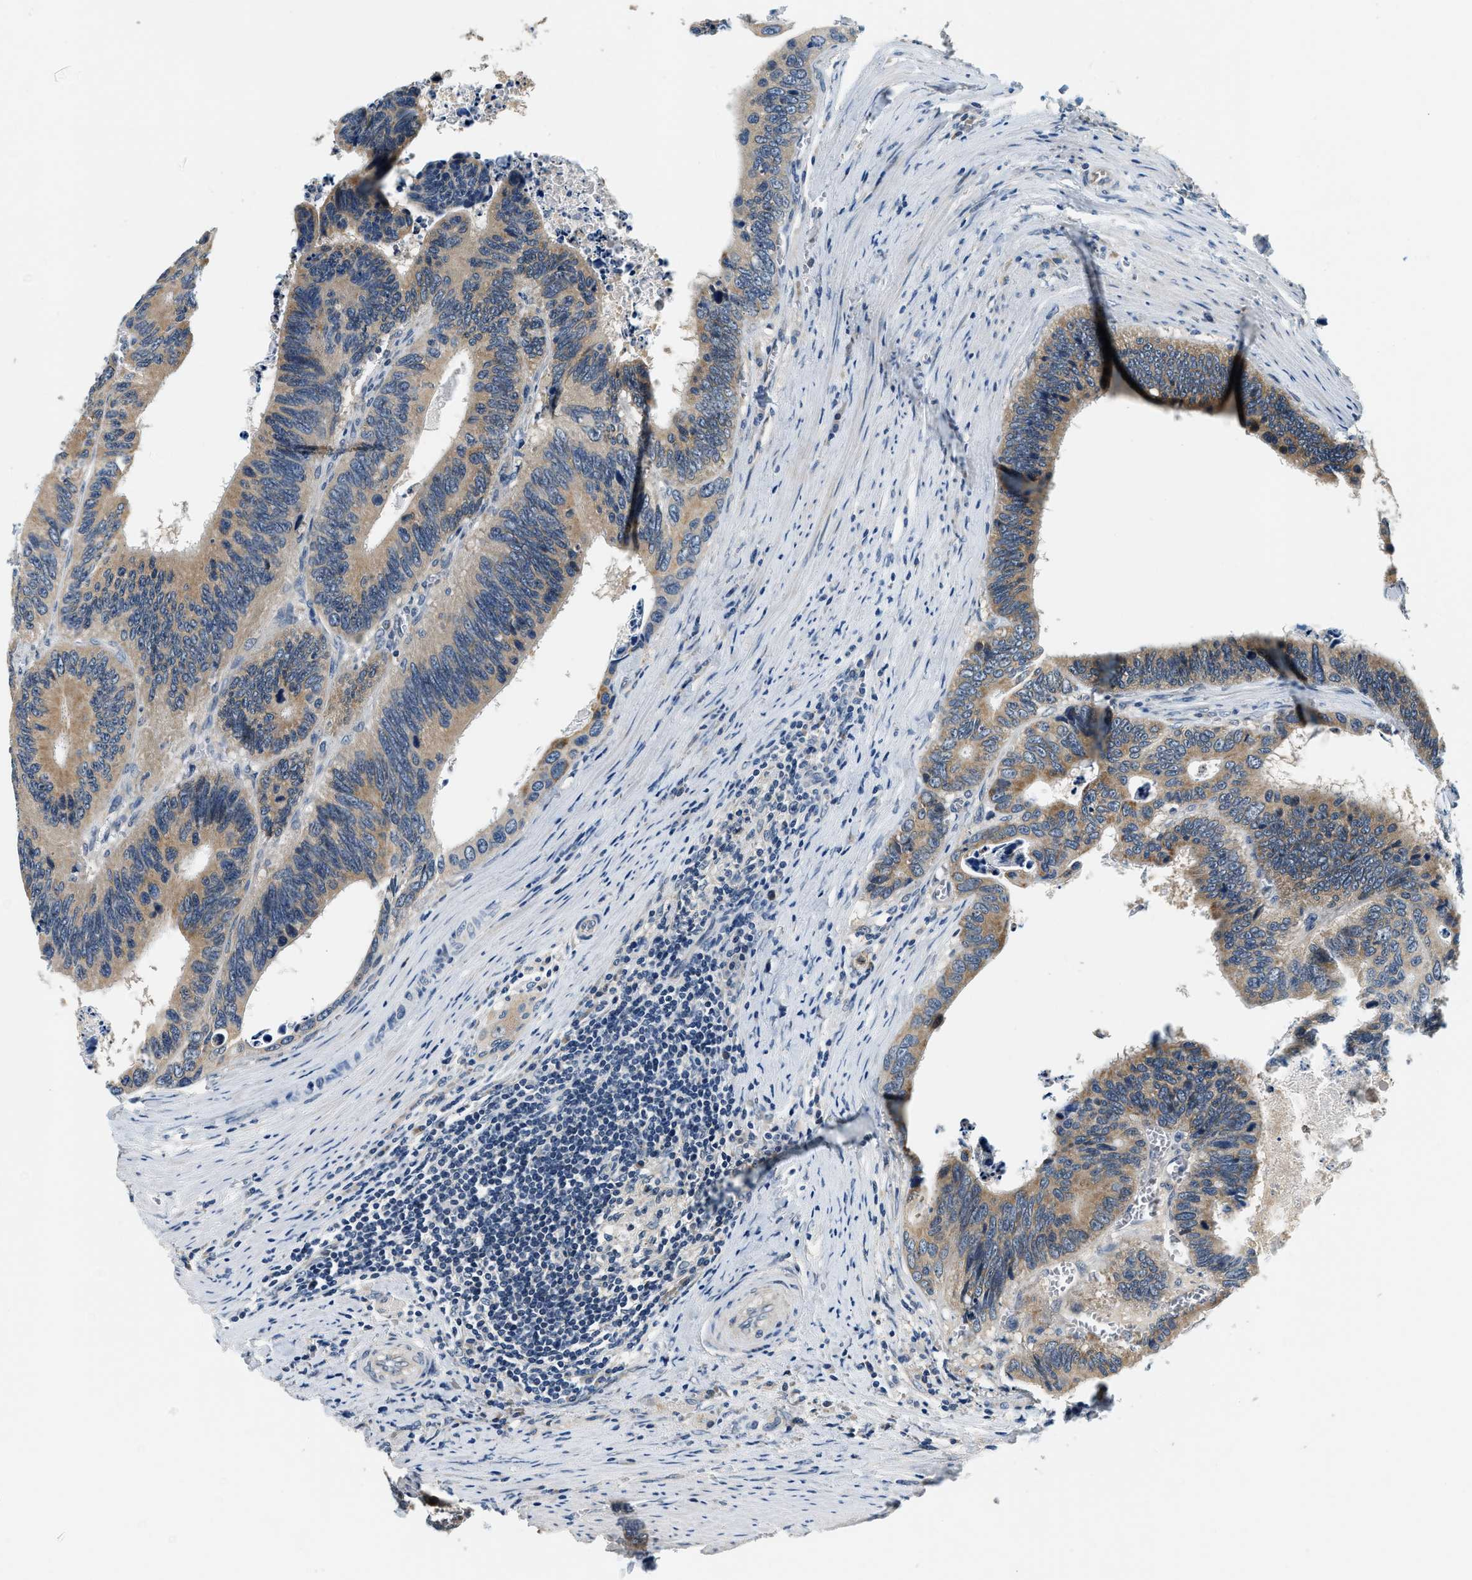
{"staining": {"intensity": "weak", "quantity": ">75%", "location": "cytoplasmic/membranous"}, "tissue": "colorectal cancer", "cell_type": "Tumor cells", "image_type": "cancer", "snomed": [{"axis": "morphology", "description": "Adenocarcinoma, NOS"}, {"axis": "topography", "description": "Colon"}], "caption": "Colorectal cancer (adenocarcinoma) stained with a brown dye demonstrates weak cytoplasmic/membranous positive positivity in approximately >75% of tumor cells.", "gene": "YAE1", "patient": {"sex": "male", "age": 72}}